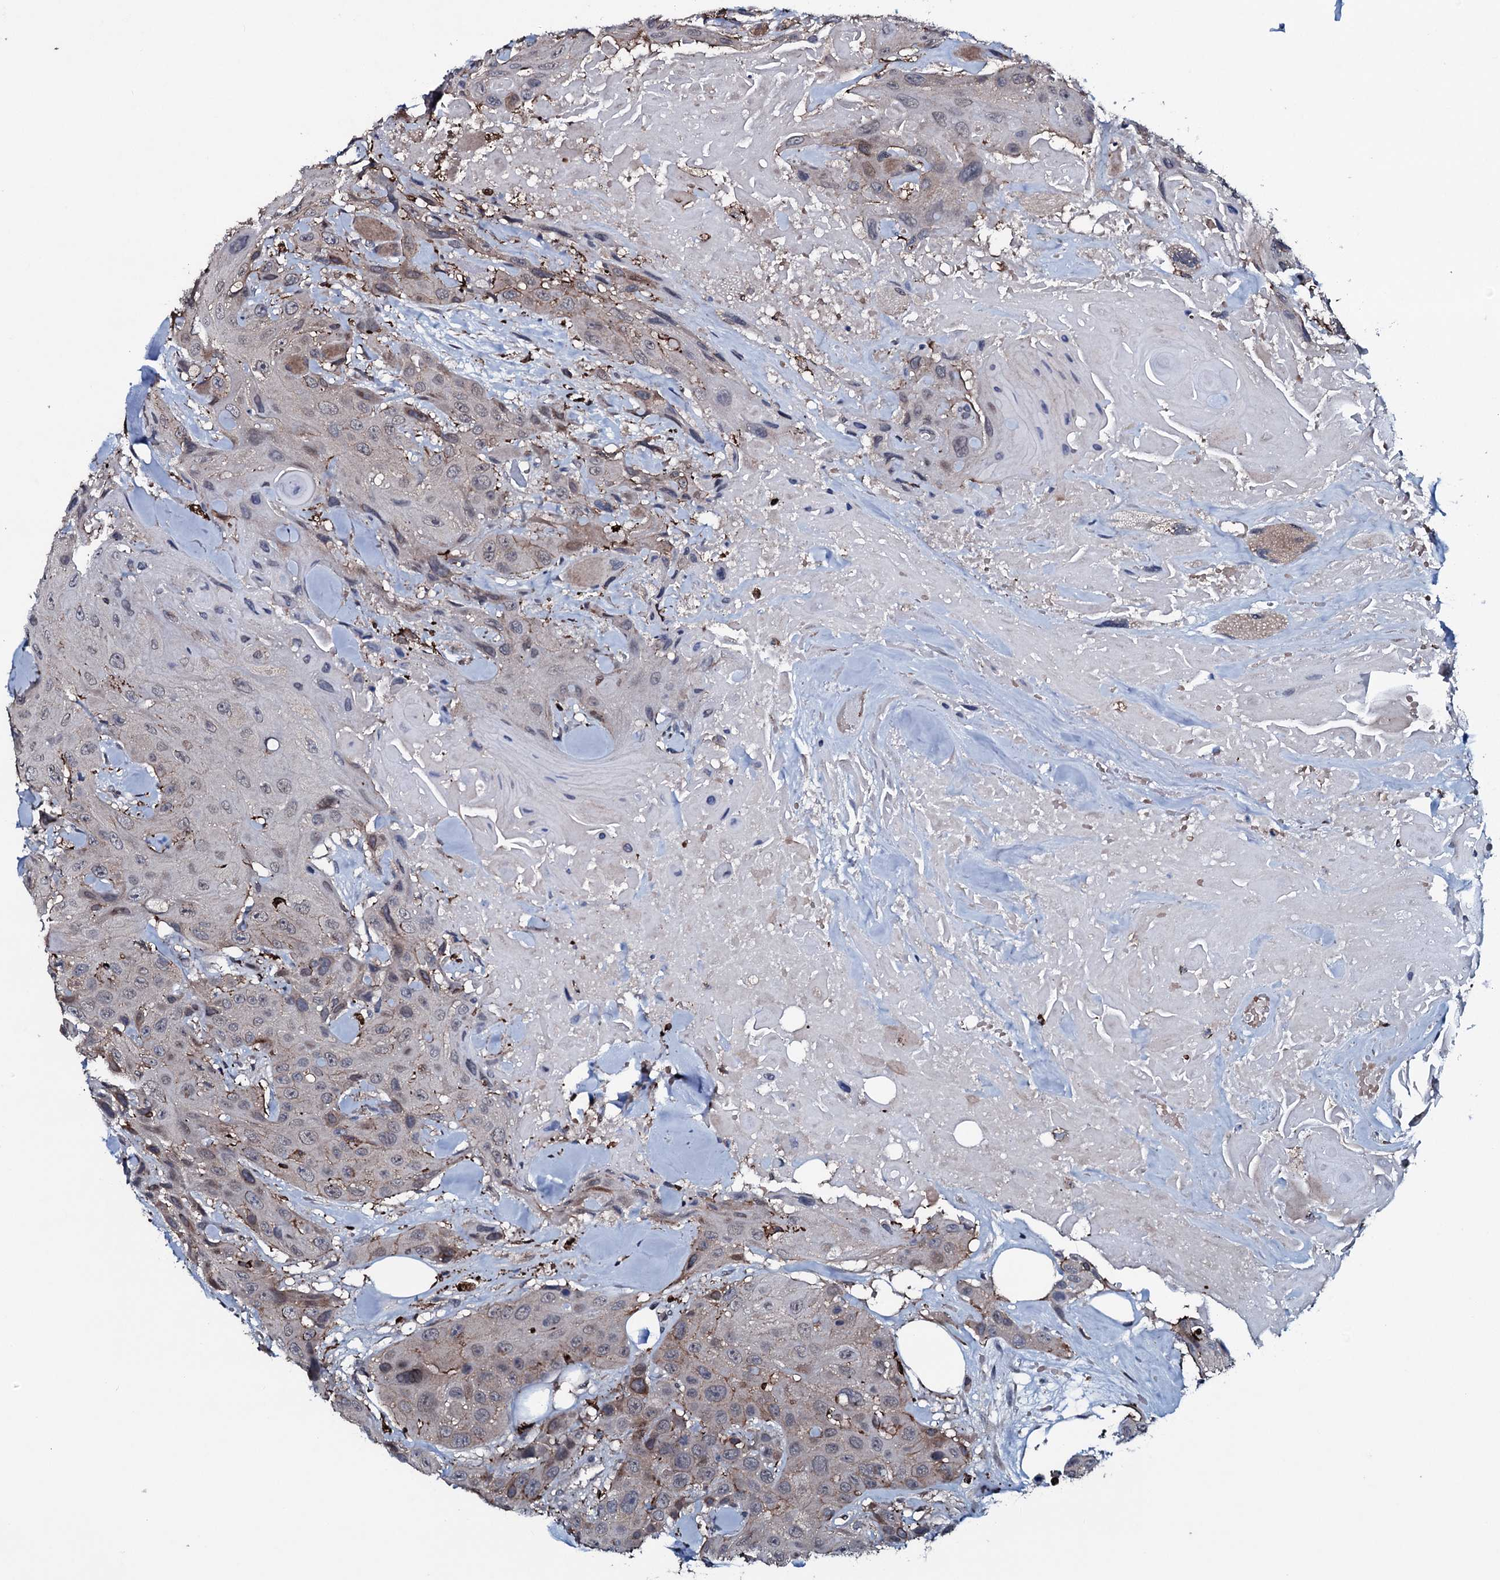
{"staining": {"intensity": "weak", "quantity": "25%-75%", "location": "cytoplasmic/membranous"}, "tissue": "head and neck cancer", "cell_type": "Tumor cells", "image_type": "cancer", "snomed": [{"axis": "morphology", "description": "Squamous cell carcinoma, NOS"}, {"axis": "topography", "description": "Head-Neck"}], "caption": "DAB immunohistochemical staining of human head and neck cancer (squamous cell carcinoma) reveals weak cytoplasmic/membranous protein expression in about 25%-75% of tumor cells.", "gene": "OGFOD2", "patient": {"sex": "male", "age": 81}}